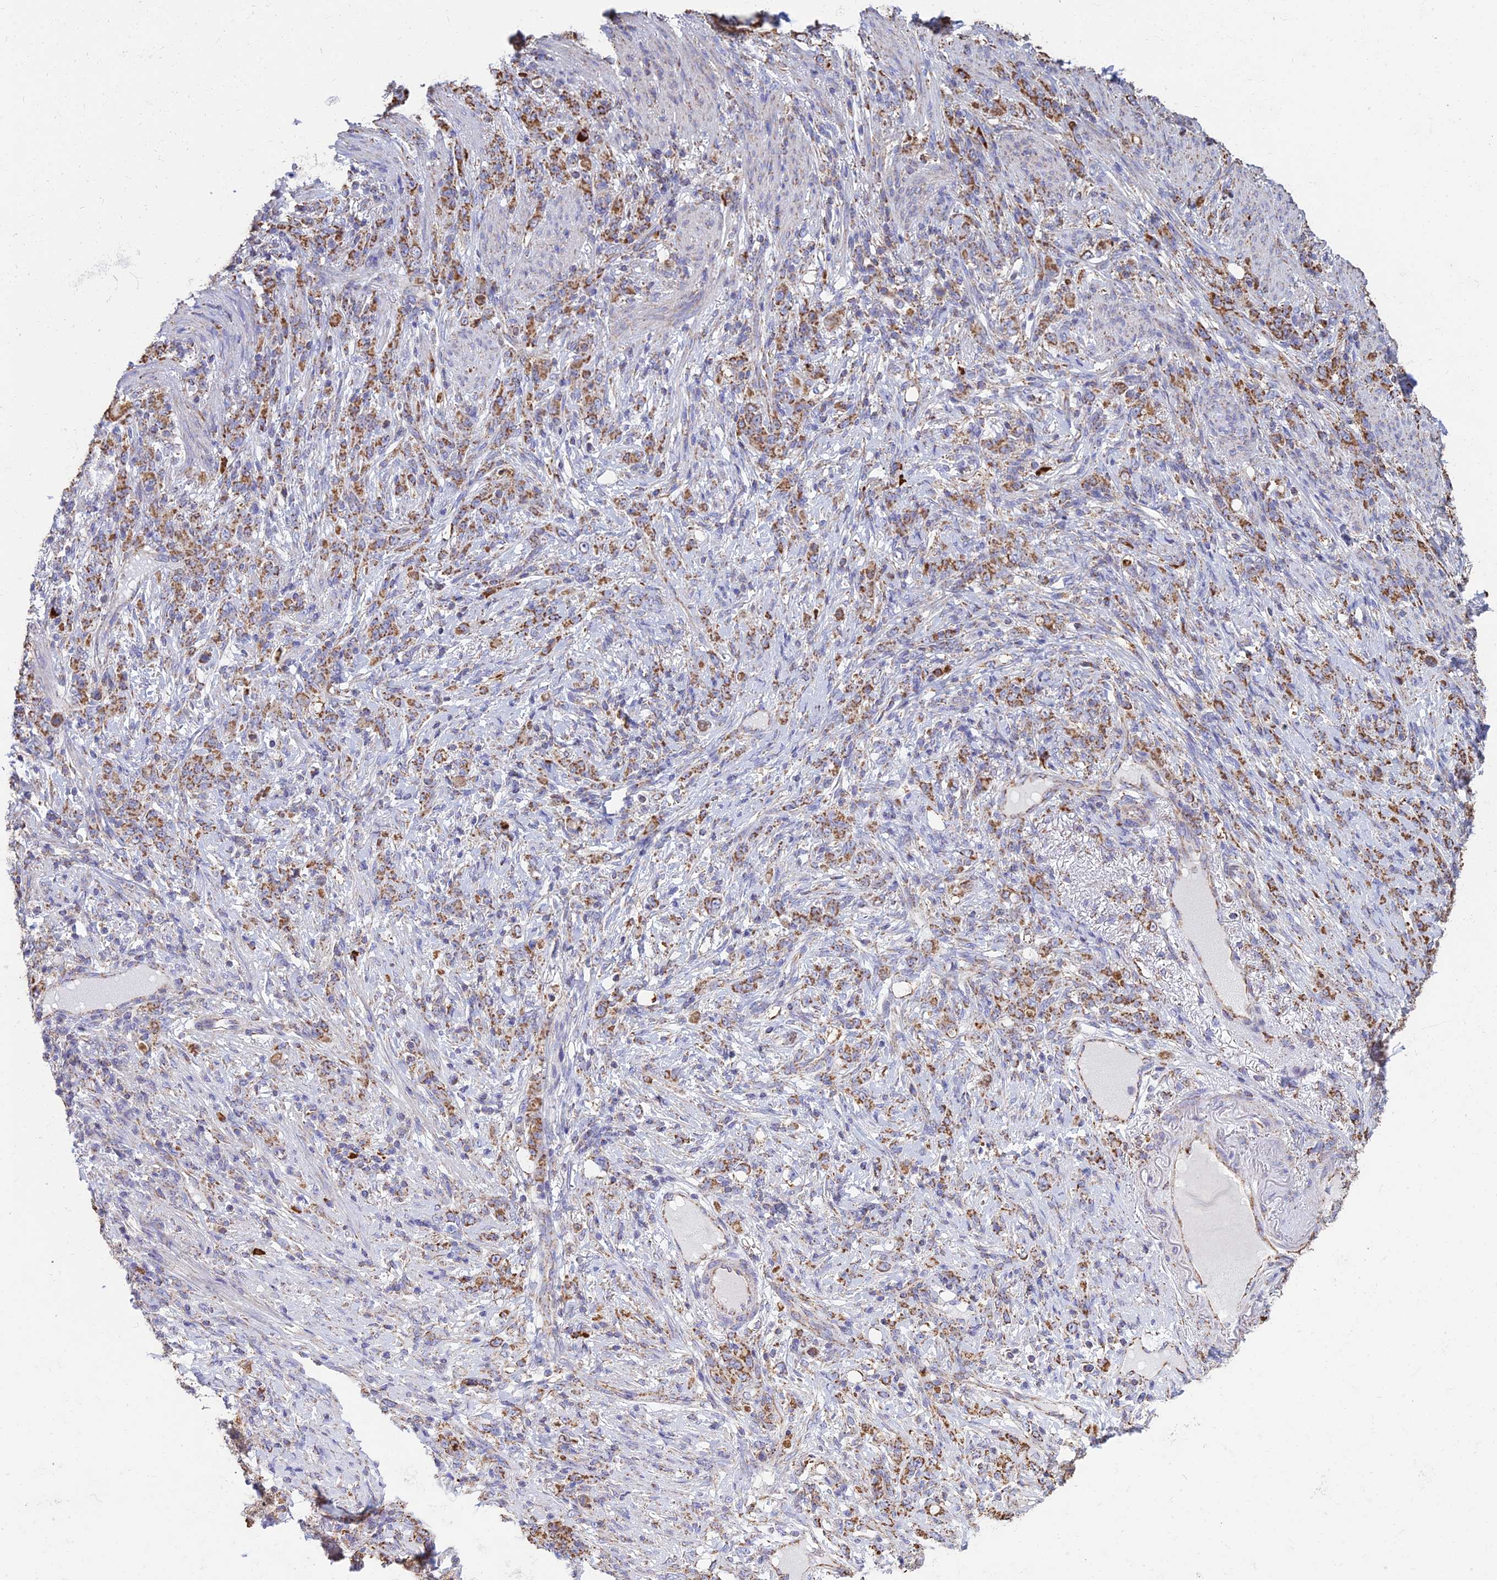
{"staining": {"intensity": "moderate", "quantity": ">75%", "location": "cytoplasmic/membranous"}, "tissue": "stomach cancer", "cell_type": "Tumor cells", "image_type": "cancer", "snomed": [{"axis": "morphology", "description": "Normal tissue, NOS"}, {"axis": "morphology", "description": "Adenocarcinoma, NOS"}, {"axis": "topography", "description": "Stomach"}], "caption": "Stomach adenocarcinoma tissue shows moderate cytoplasmic/membranous expression in about >75% of tumor cells, visualized by immunohistochemistry. Immunohistochemistry stains the protein of interest in brown and the nuclei are stained blue.", "gene": "OR2W3", "patient": {"sex": "female", "age": 79}}